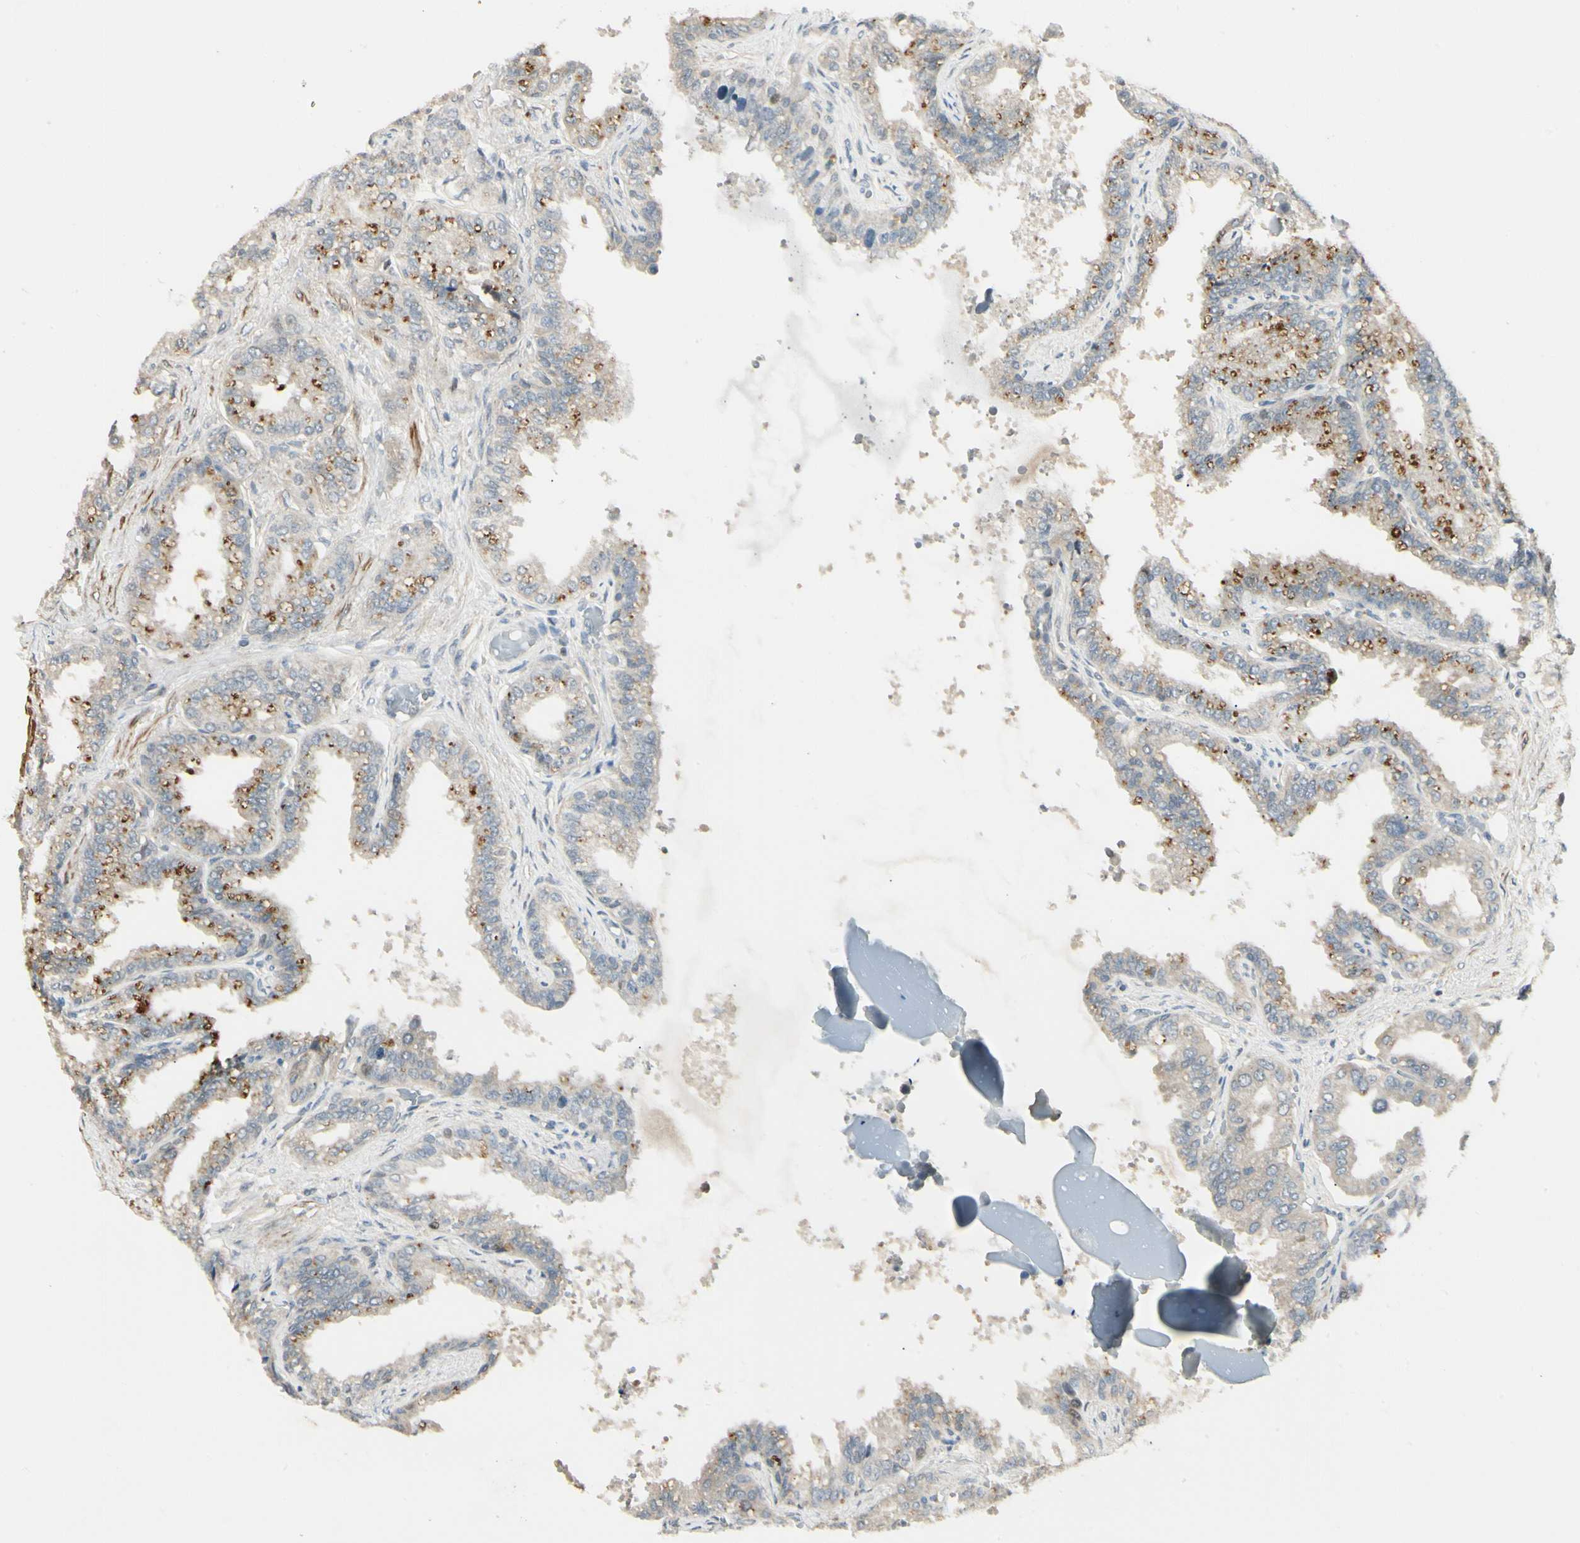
{"staining": {"intensity": "weak", "quantity": ">75%", "location": "cytoplasmic/membranous"}, "tissue": "seminal vesicle", "cell_type": "Glandular cells", "image_type": "normal", "snomed": [{"axis": "morphology", "description": "Normal tissue, NOS"}, {"axis": "topography", "description": "Seminal veicle"}], "caption": "High-power microscopy captured an immunohistochemistry (IHC) photomicrograph of benign seminal vesicle, revealing weak cytoplasmic/membranous positivity in about >75% of glandular cells. The staining was performed using DAB (3,3'-diaminobenzidine), with brown indicating positive protein expression. Nuclei are stained blue with hematoxylin.", "gene": "P4HA3", "patient": {"sex": "male", "age": 46}}